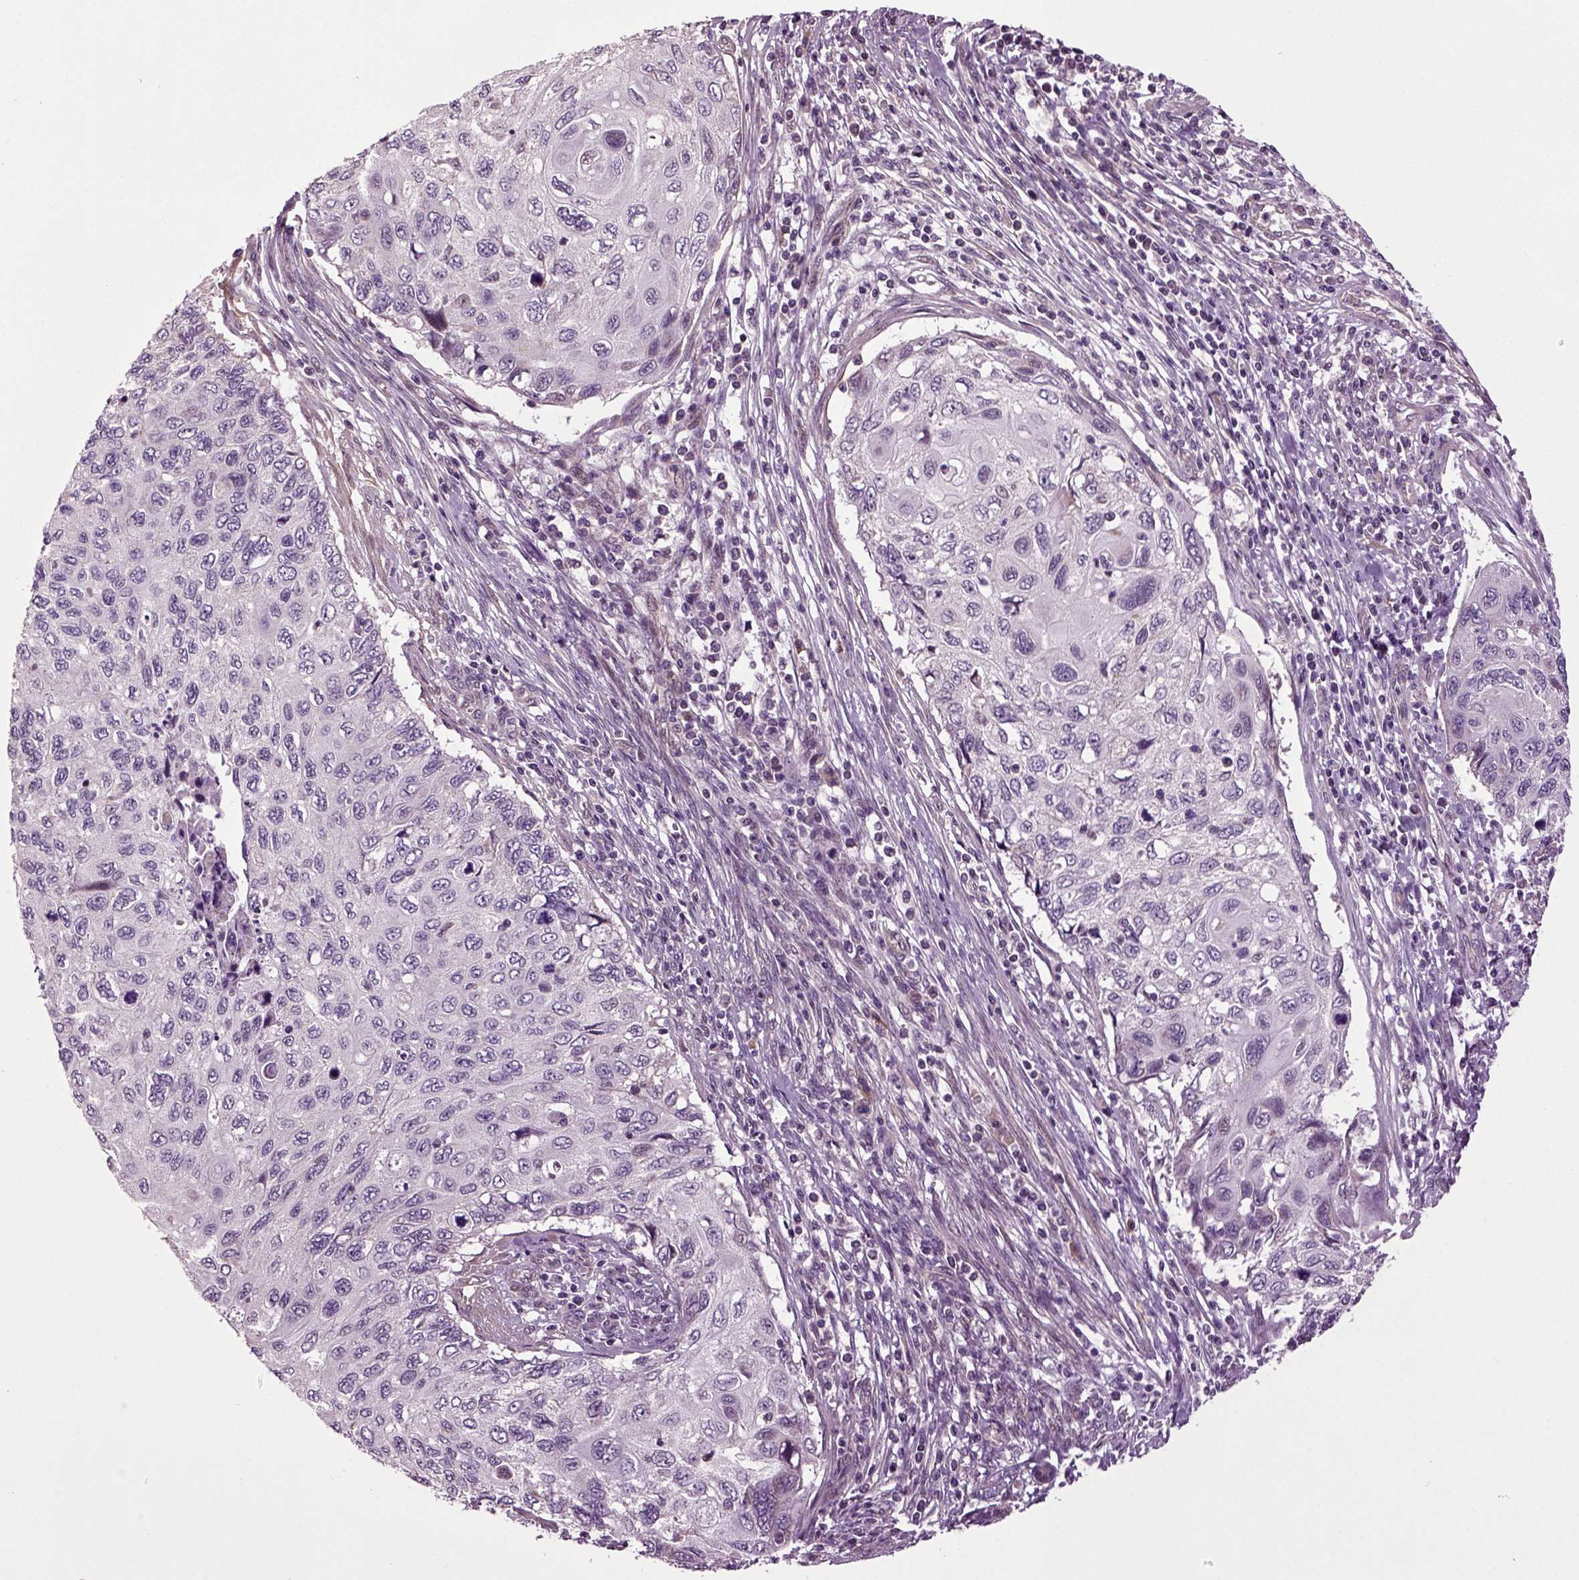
{"staining": {"intensity": "negative", "quantity": "none", "location": "none"}, "tissue": "cervical cancer", "cell_type": "Tumor cells", "image_type": "cancer", "snomed": [{"axis": "morphology", "description": "Squamous cell carcinoma, NOS"}, {"axis": "topography", "description": "Cervix"}], "caption": "High magnification brightfield microscopy of cervical cancer (squamous cell carcinoma) stained with DAB (3,3'-diaminobenzidine) (brown) and counterstained with hematoxylin (blue): tumor cells show no significant staining.", "gene": "HAGHL", "patient": {"sex": "female", "age": 70}}